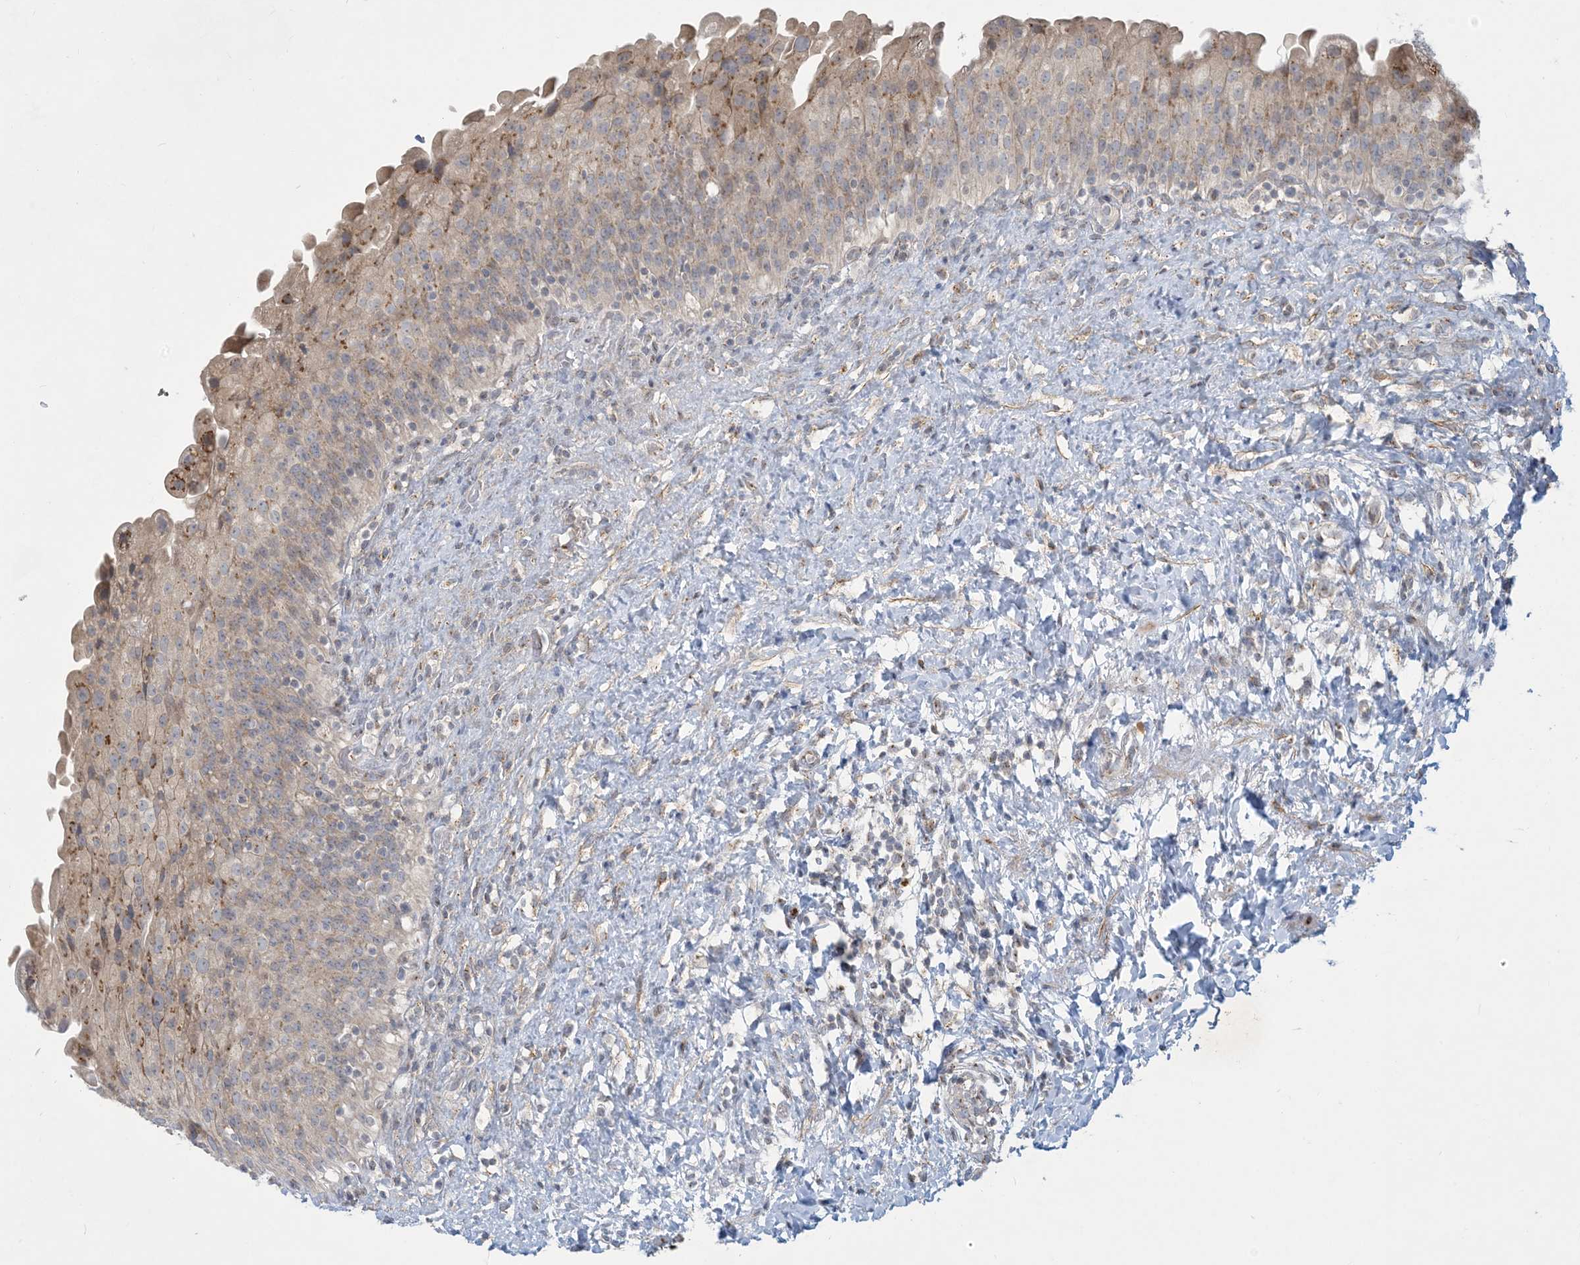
{"staining": {"intensity": "moderate", "quantity": "25%-75%", "location": "cytoplasmic/membranous"}, "tissue": "urinary bladder", "cell_type": "Urothelial cells", "image_type": "normal", "snomed": [{"axis": "morphology", "description": "Normal tissue, NOS"}, {"axis": "topography", "description": "Urinary bladder"}], "caption": "Brown immunohistochemical staining in benign human urinary bladder demonstrates moderate cytoplasmic/membranous positivity in approximately 25%-75% of urothelial cells.", "gene": "CCDC14", "patient": {"sex": "female", "age": 27}}